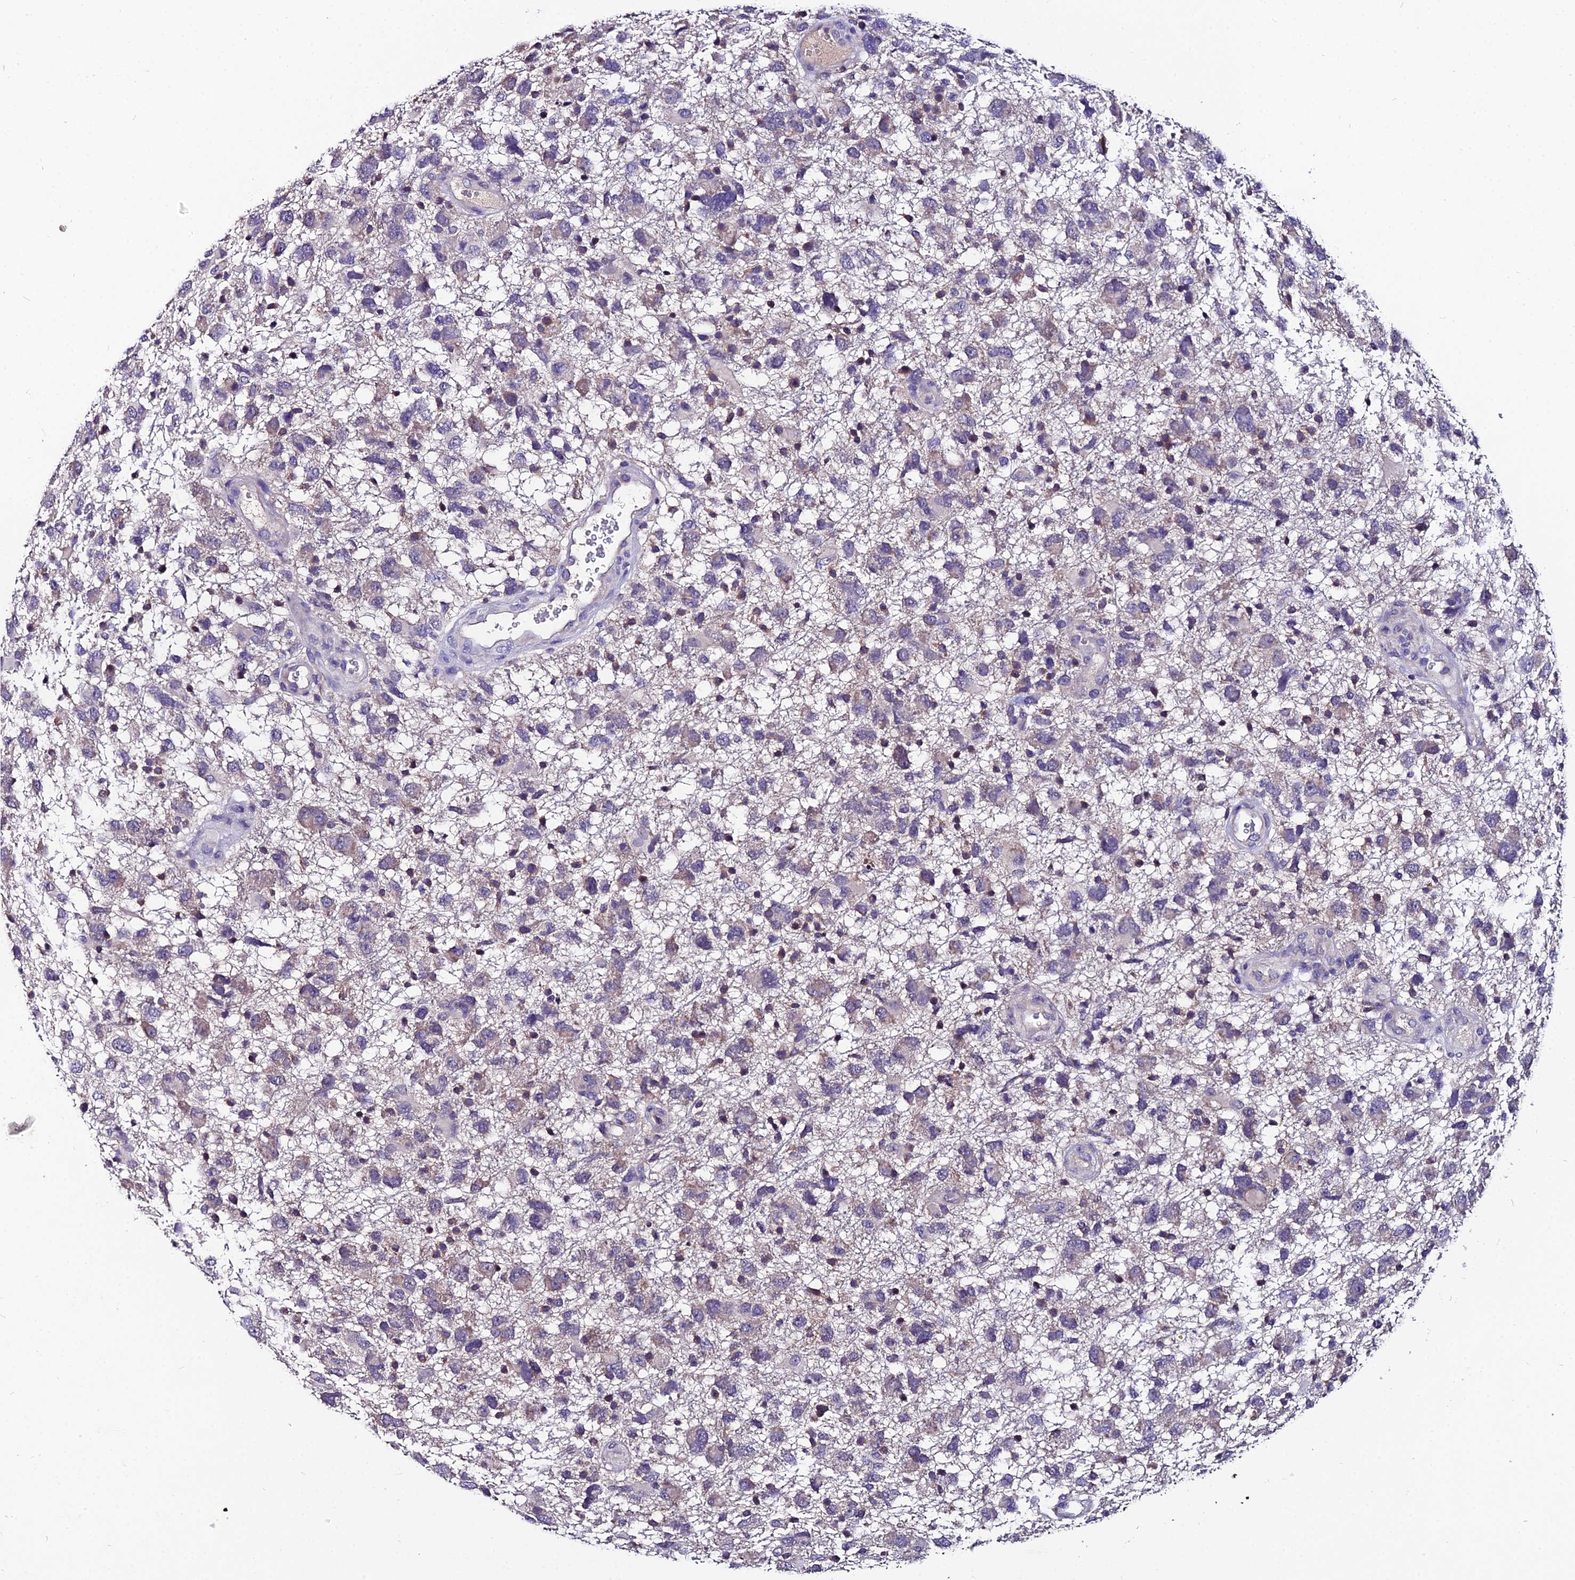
{"staining": {"intensity": "moderate", "quantity": "<25%", "location": "cytoplasmic/membranous"}, "tissue": "glioma", "cell_type": "Tumor cells", "image_type": "cancer", "snomed": [{"axis": "morphology", "description": "Glioma, malignant, High grade"}, {"axis": "topography", "description": "Brain"}], "caption": "A photomicrograph of human high-grade glioma (malignant) stained for a protein exhibits moderate cytoplasmic/membranous brown staining in tumor cells. (DAB (3,3'-diaminobenzidine) = brown stain, brightfield microscopy at high magnification).", "gene": "LGALS7", "patient": {"sex": "male", "age": 61}}